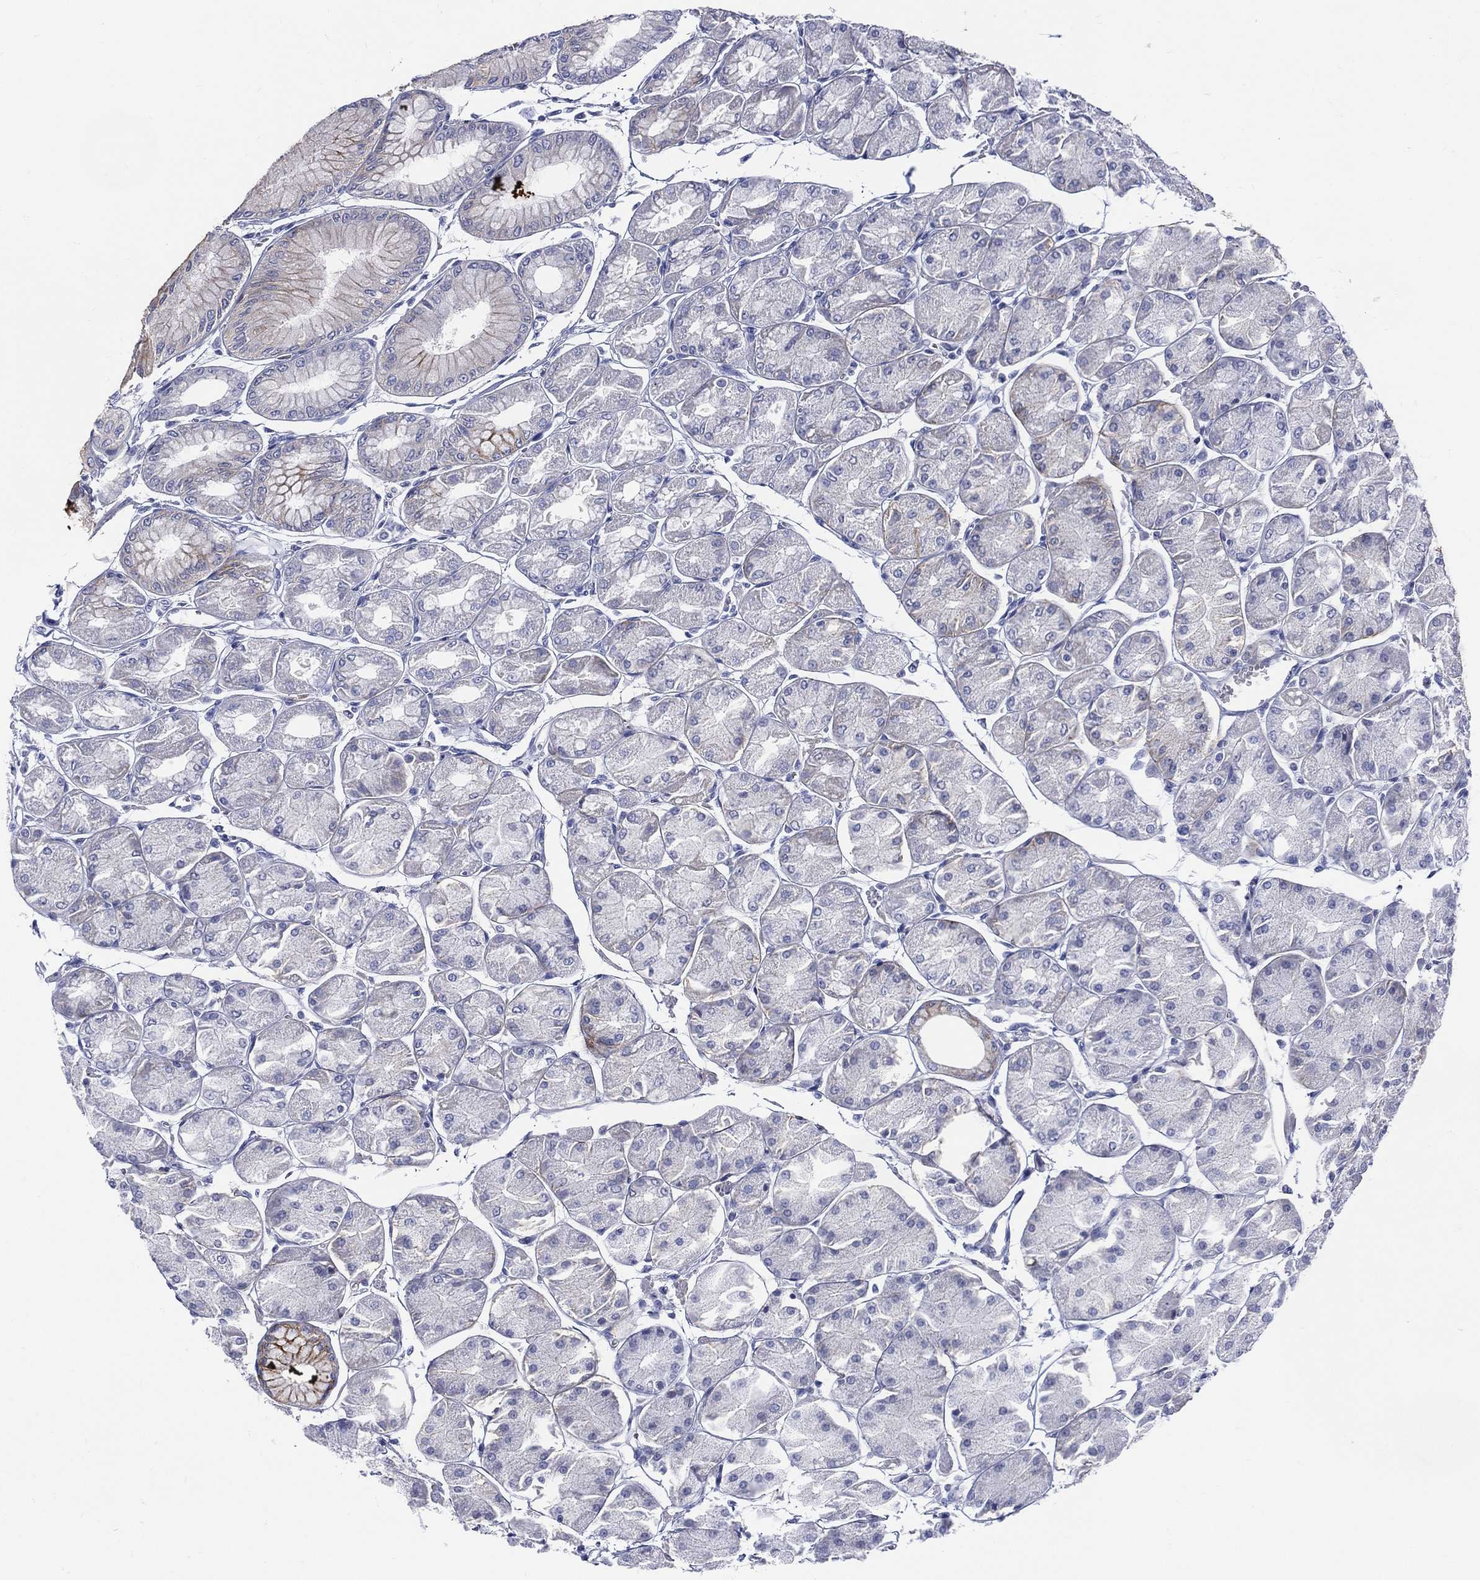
{"staining": {"intensity": "moderate", "quantity": "<25%", "location": "cytoplasmic/membranous"}, "tissue": "stomach", "cell_type": "Glandular cells", "image_type": "normal", "snomed": [{"axis": "morphology", "description": "Normal tissue, NOS"}, {"axis": "topography", "description": "Stomach, upper"}], "caption": "Protein staining of benign stomach exhibits moderate cytoplasmic/membranous expression in approximately <25% of glandular cells. (IHC, brightfield microscopy, high magnification).", "gene": "ENSG00000285953", "patient": {"sex": "male", "age": 60}}